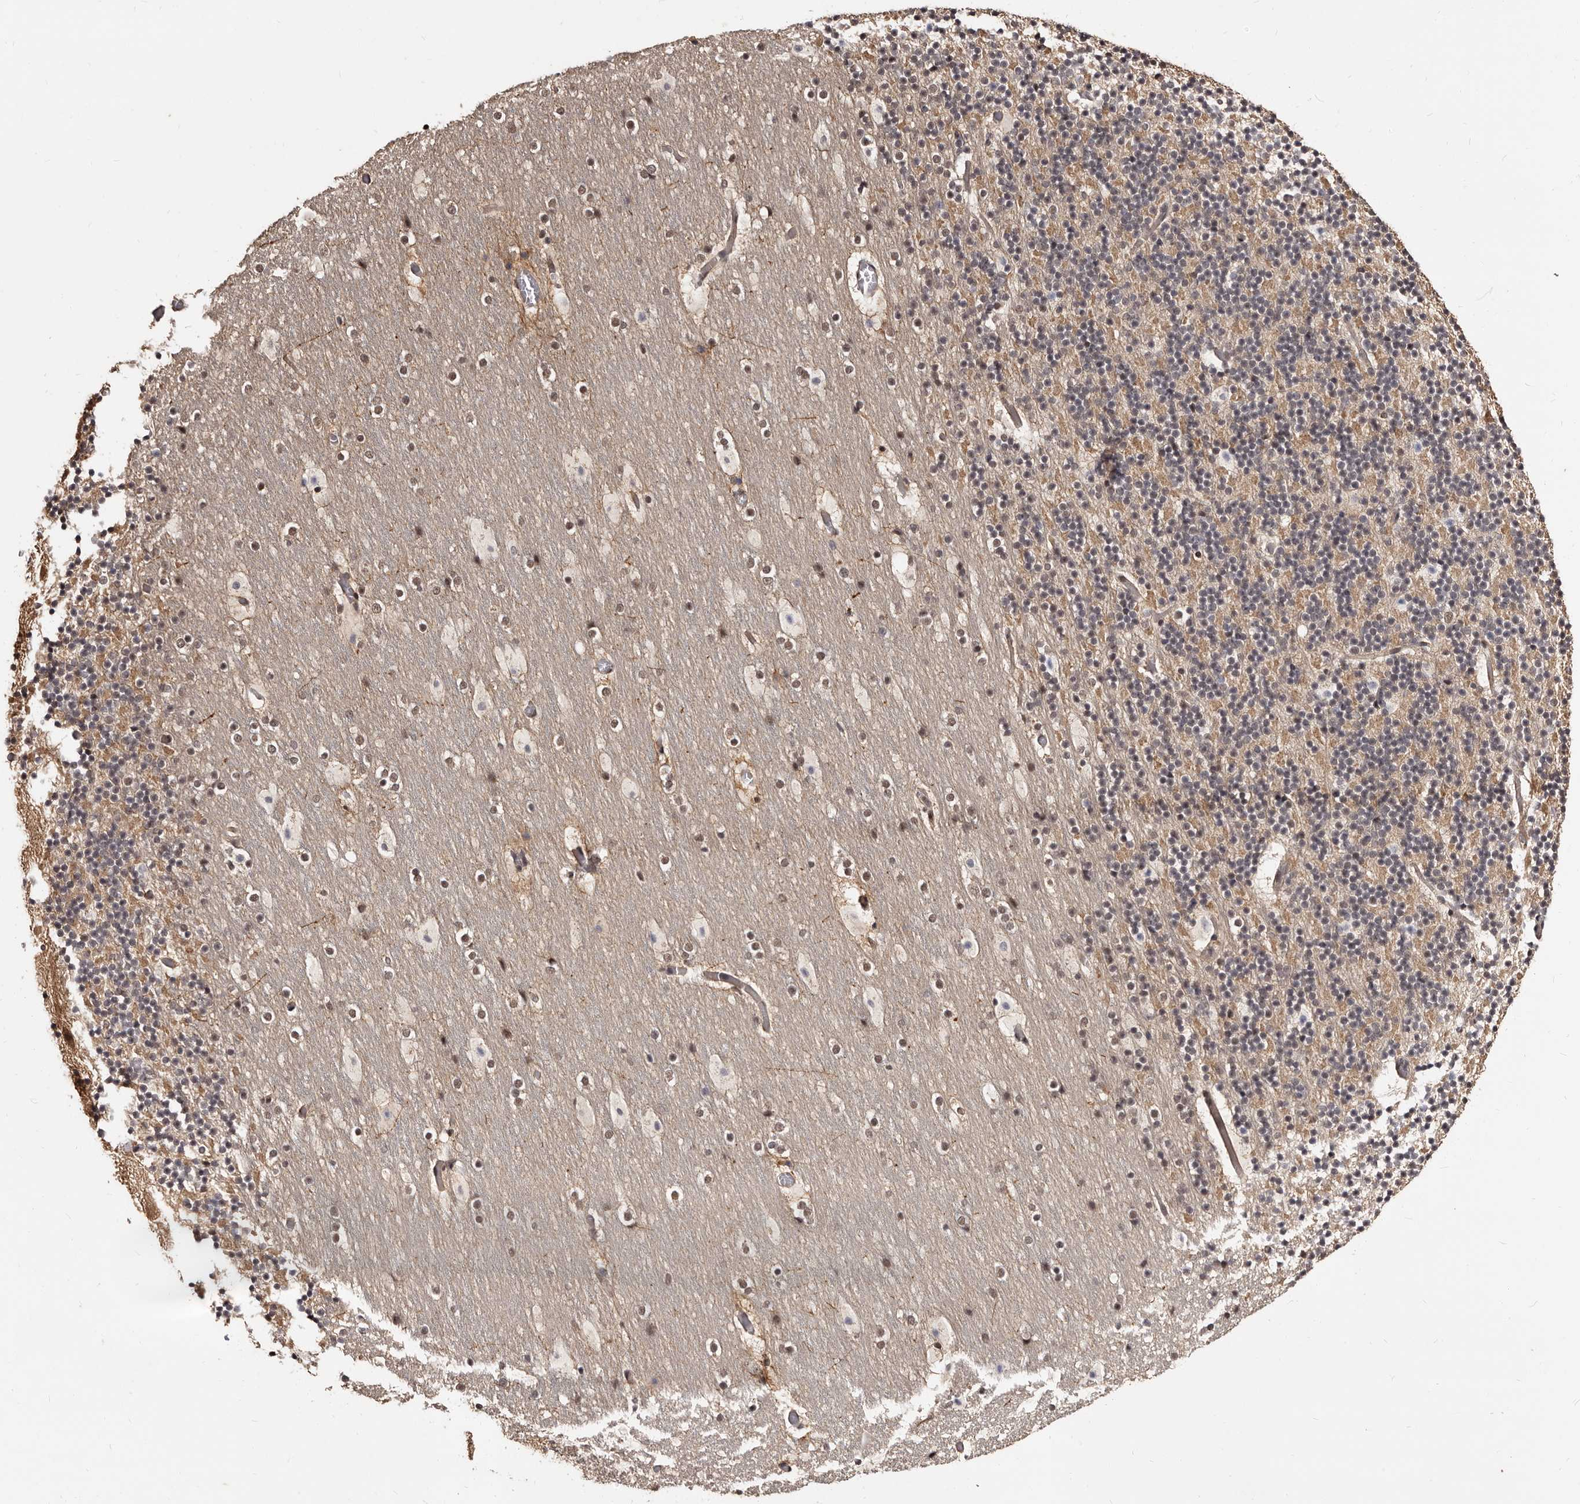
{"staining": {"intensity": "negative", "quantity": "none", "location": "none"}, "tissue": "cerebellum", "cell_type": "Cells in granular layer", "image_type": "normal", "snomed": [{"axis": "morphology", "description": "Normal tissue, NOS"}, {"axis": "topography", "description": "Cerebellum"}], "caption": "IHC of benign human cerebellum displays no expression in cells in granular layer.", "gene": "TBC1D22B", "patient": {"sex": "male", "age": 57}}